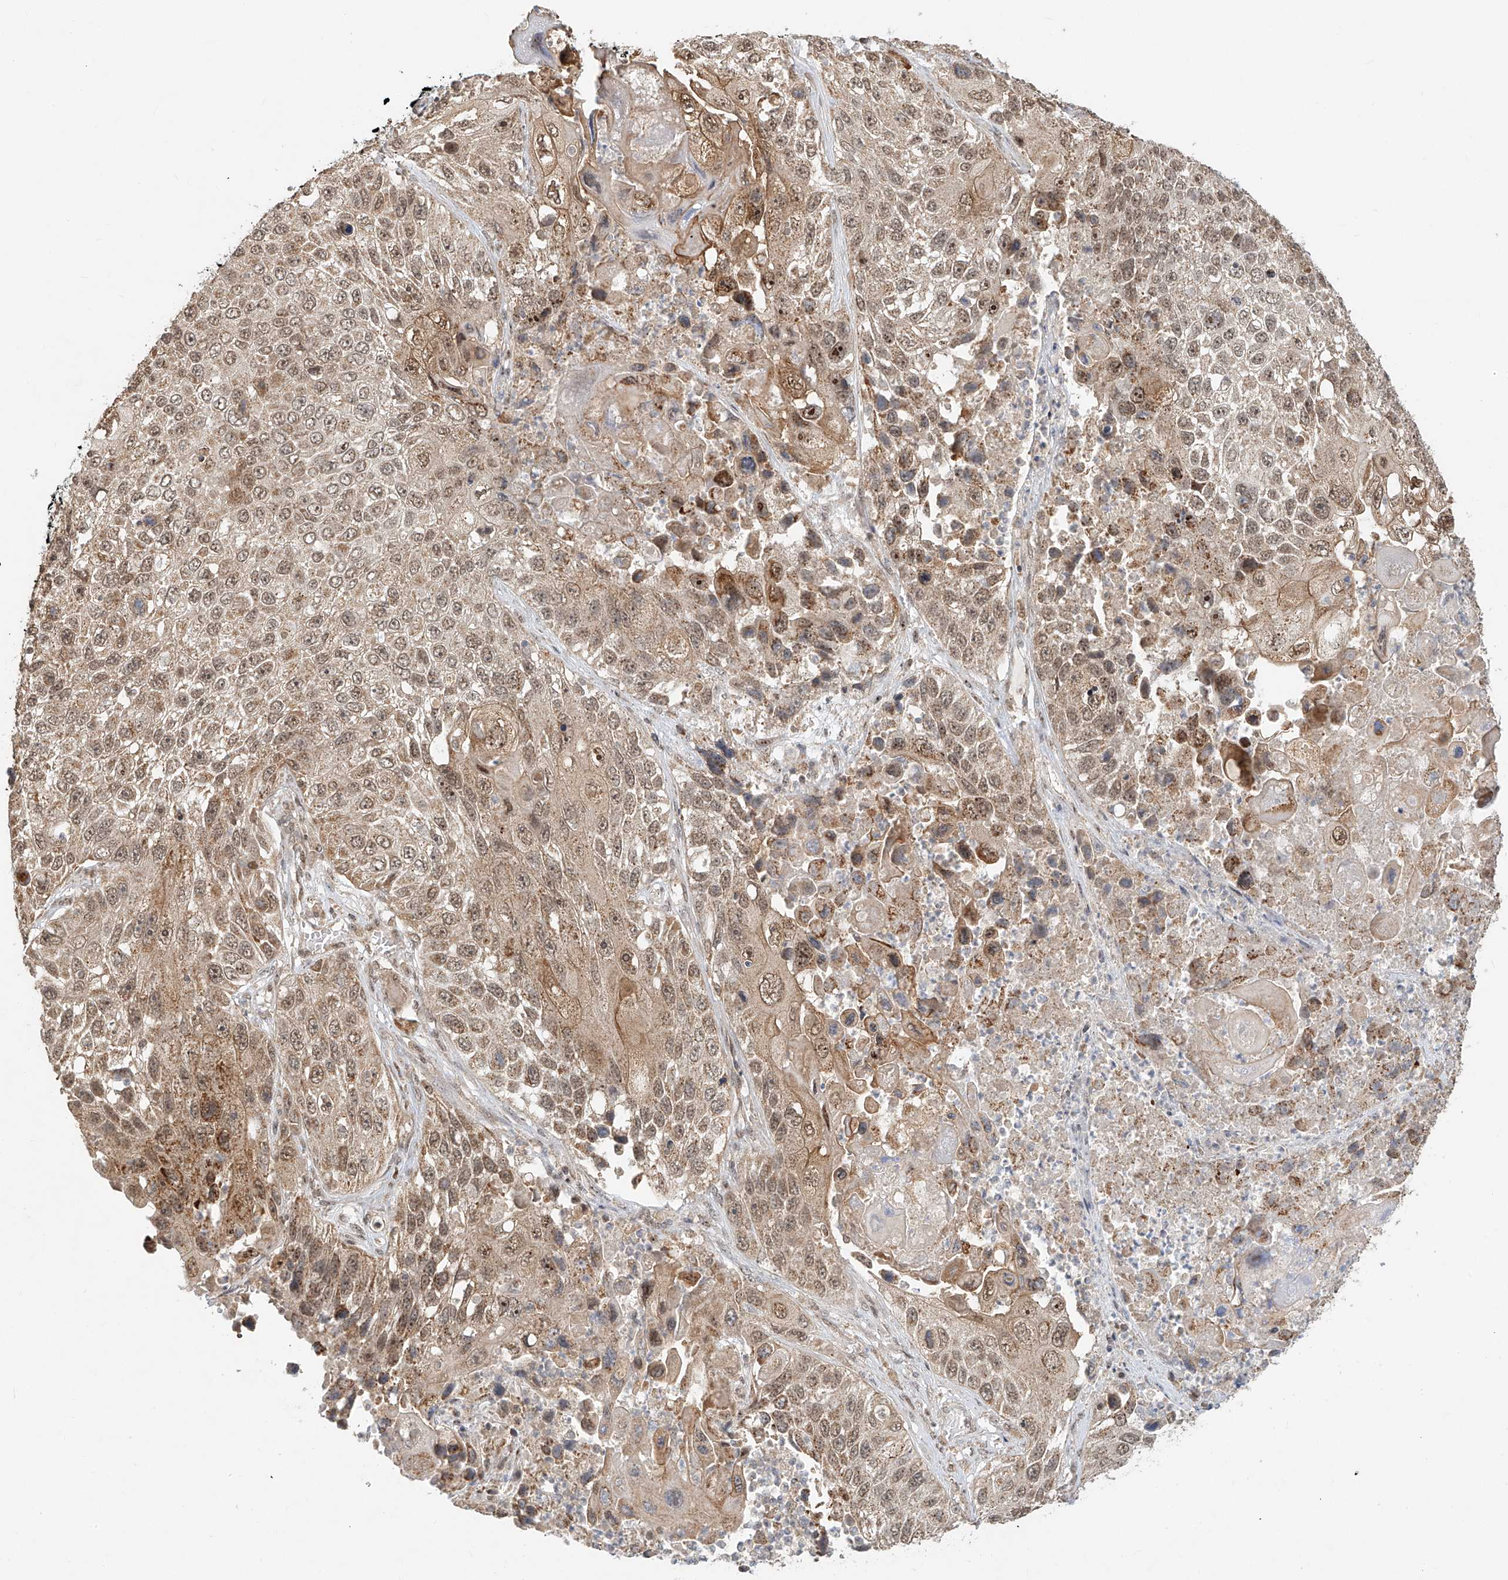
{"staining": {"intensity": "moderate", "quantity": "25%-75%", "location": "cytoplasmic/membranous,nuclear"}, "tissue": "lung cancer", "cell_type": "Tumor cells", "image_type": "cancer", "snomed": [{"axis": "morphology", "description": "Squamous cell carcinoma, NOS"}, {"axis": "topography", "description": "Lung"}], "caption": "An image showing moderate cytoplasmic/membranous and nuclear positivity in approximately 25%-75% of tumor cells in lung cancer, as visualized by brown immunohistochemical staining.", "gene": "SYTL3", "patient": {"sex": "male", "age": 61}}